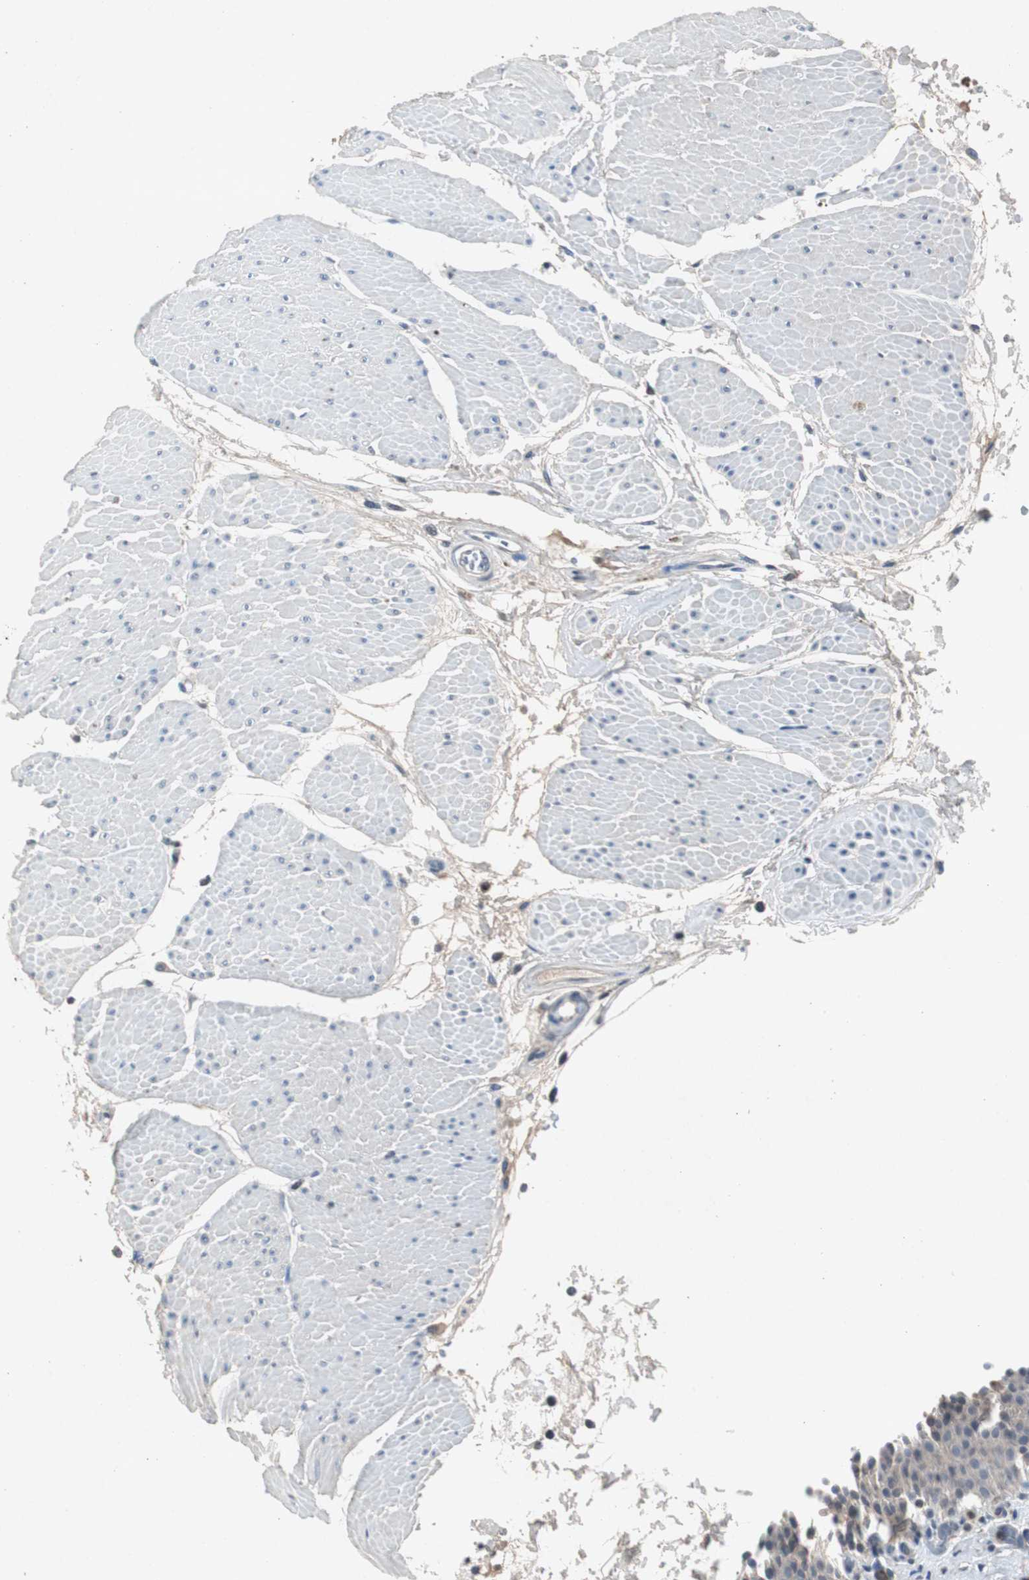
{"staining": {"intensity": "weak", "quantity": "25%-75%", "location": "cytoplasmic/membranous"}, "tissue": "urinary bladder", "cell_type": "Urothelial cells", "image_type": "normal", "snomed": [{"axis": "morphology", "description": "Normal tissue, NOS"}, {"axis": "topography", "description": "Urinary bladder"}], "caption": "This is an image of immunohistochemistry (IHC) staining of normal urinary bladder, which shows weak staining in the cytoplasmic/membranous of urothelial cells.", "gene": "ADNP2", "patient": {"sex": "male", "age": 51}}